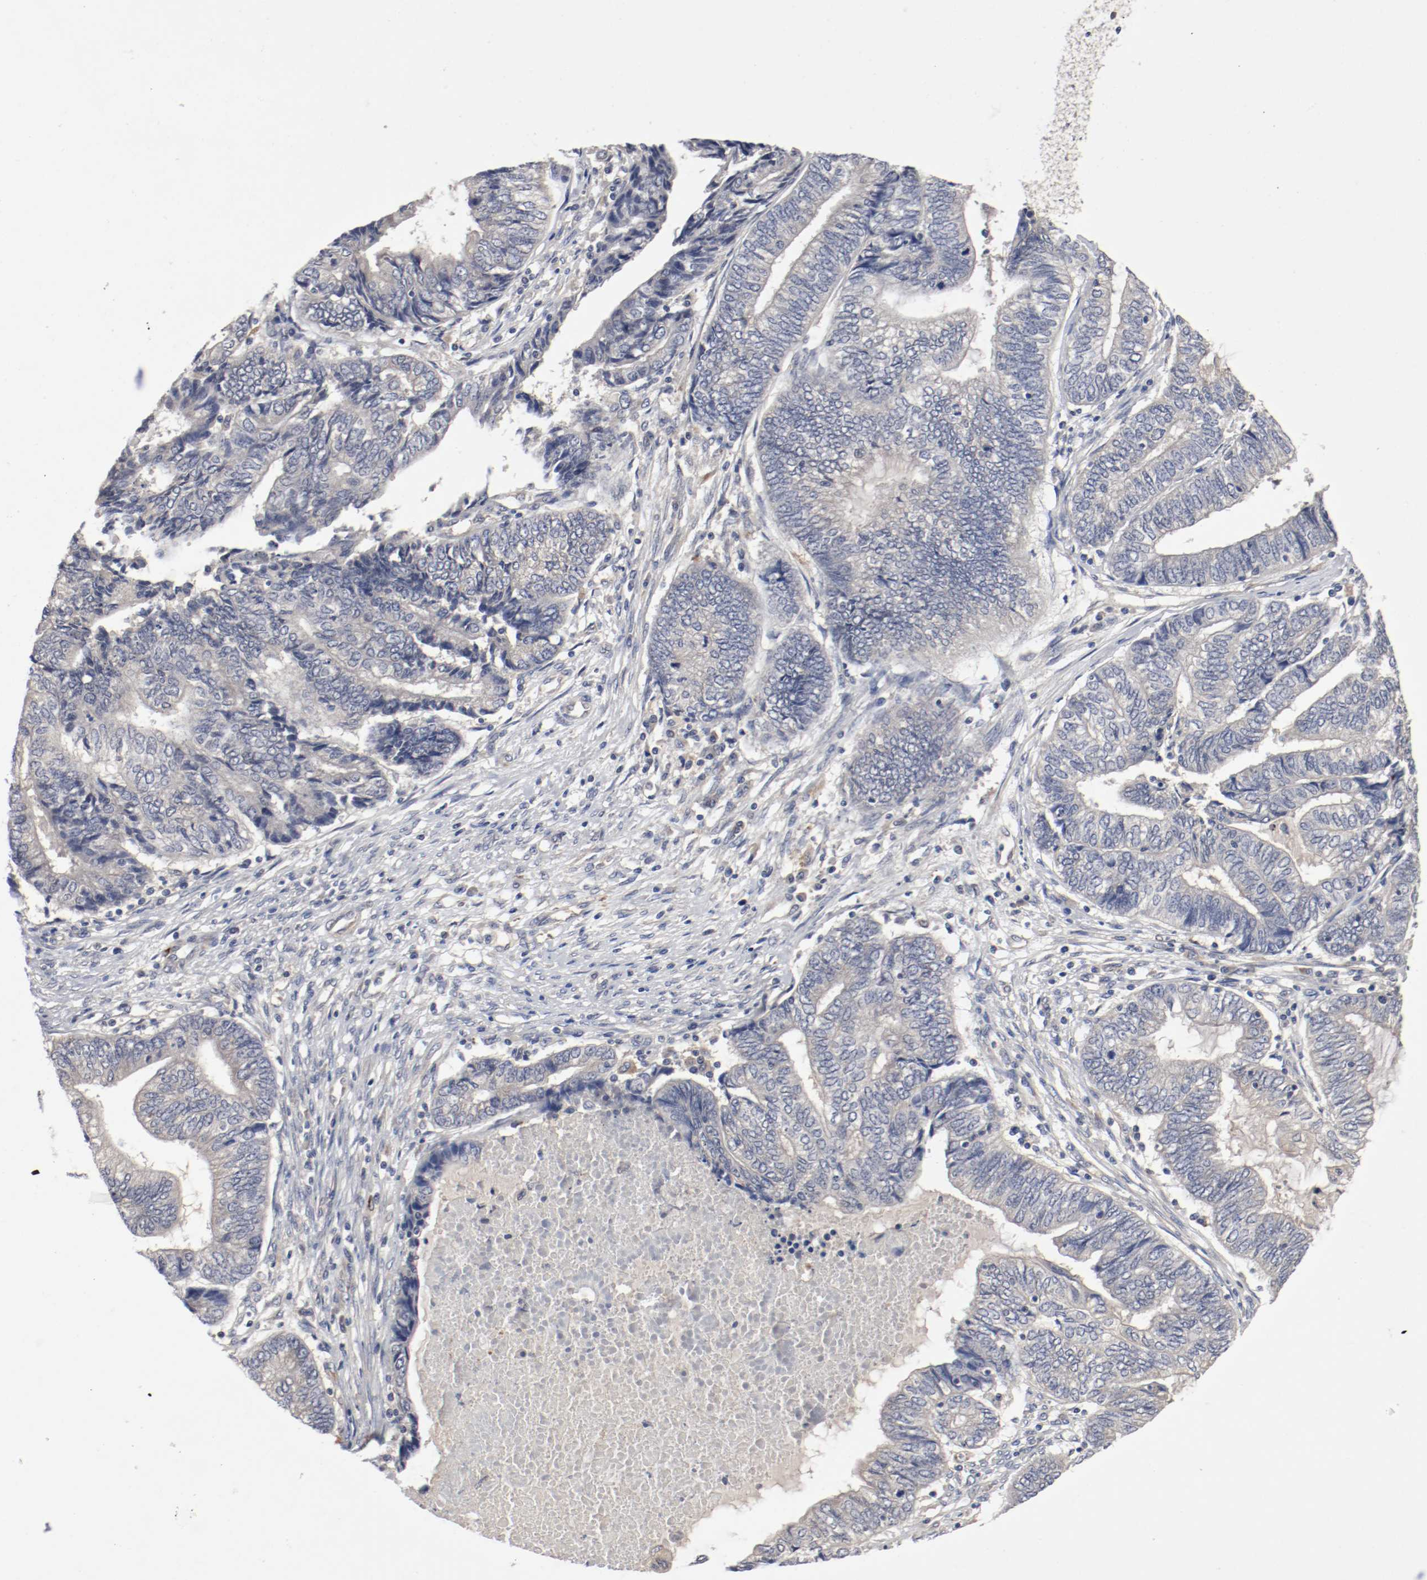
{"staining": {"intensity": "weak", "quantity": "25%-75%", "location": "cytoplasmic/membranous"}, "tissue": "endometrial cancer", "cell_type": "Tumor cells", "image_type": "cancer", "snomed": [{"axis": "morphology", "description": "Adenocarcinoma, NOS"}, {"axis": "topography", "description": "Uterus"}, {"axis": "topography", "description": "Endometrium"}], "caption": "This is a photomicrograph of IHC staining of endometrial cancer (adenocarcinoma), which shows weak positivity in the cytoplasmic/membranous of tumor cells.", "gene": "REN", "patient": {"sex": "female", "age": 70}}